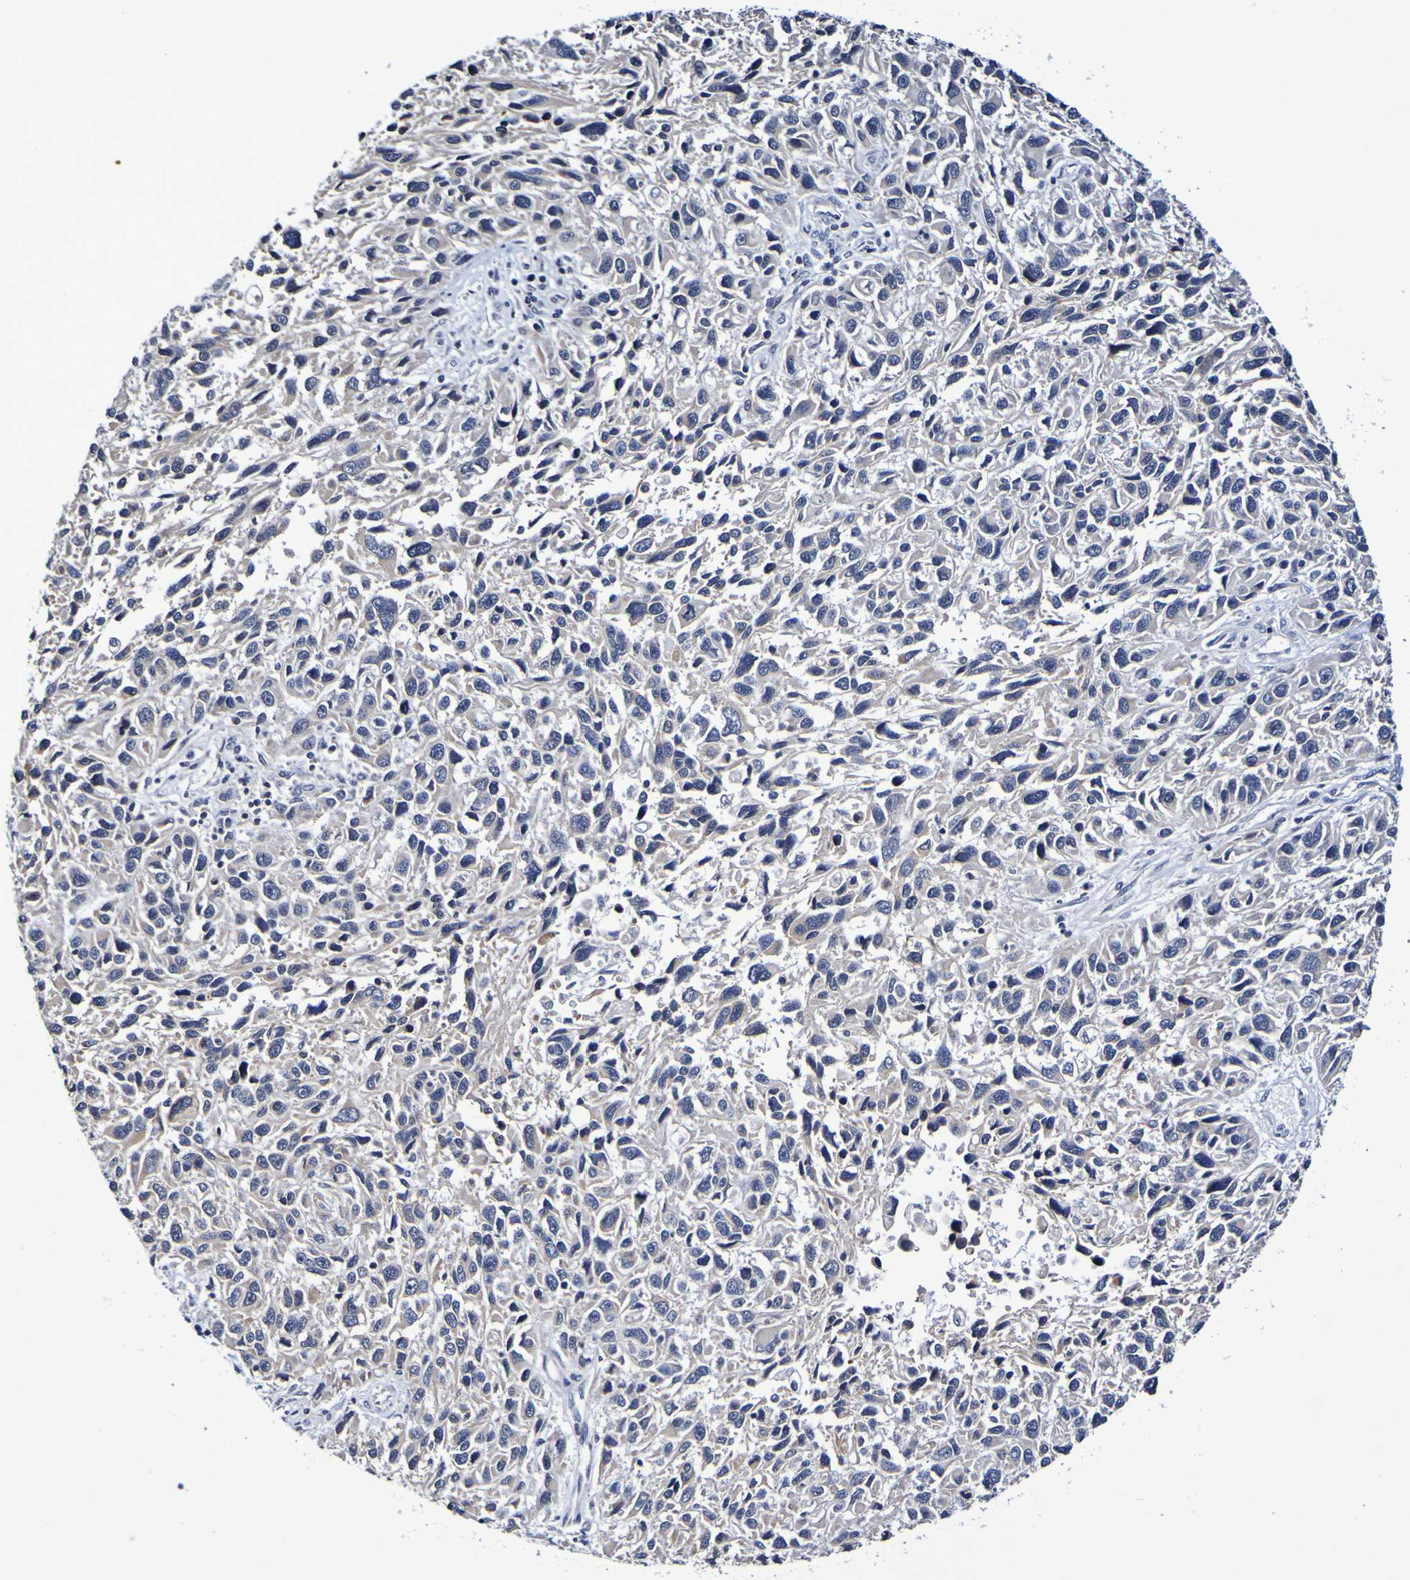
{"staining": {"intensity": "weak", "quantity": ">75%", "location": "cytoplasmic/membranous"}, "tissue": "melanoma", "cell_type": "Tumor cells", "image_type": "cancer", "snomed": [{"axis": "morphology", "description": "Malignant melanoma, NOS"}, {"axis": "topography", "description": "Skin"}], "caption": "Immunohistochemistry (IHC) image of melanoma stained for a protein (brown), which shows low levels of weak cytoplasmic/membranous positivity in about >75% of tumor cells.", "gene": "PTP4A2", "patient": {"sex": "male", "age": 53}}